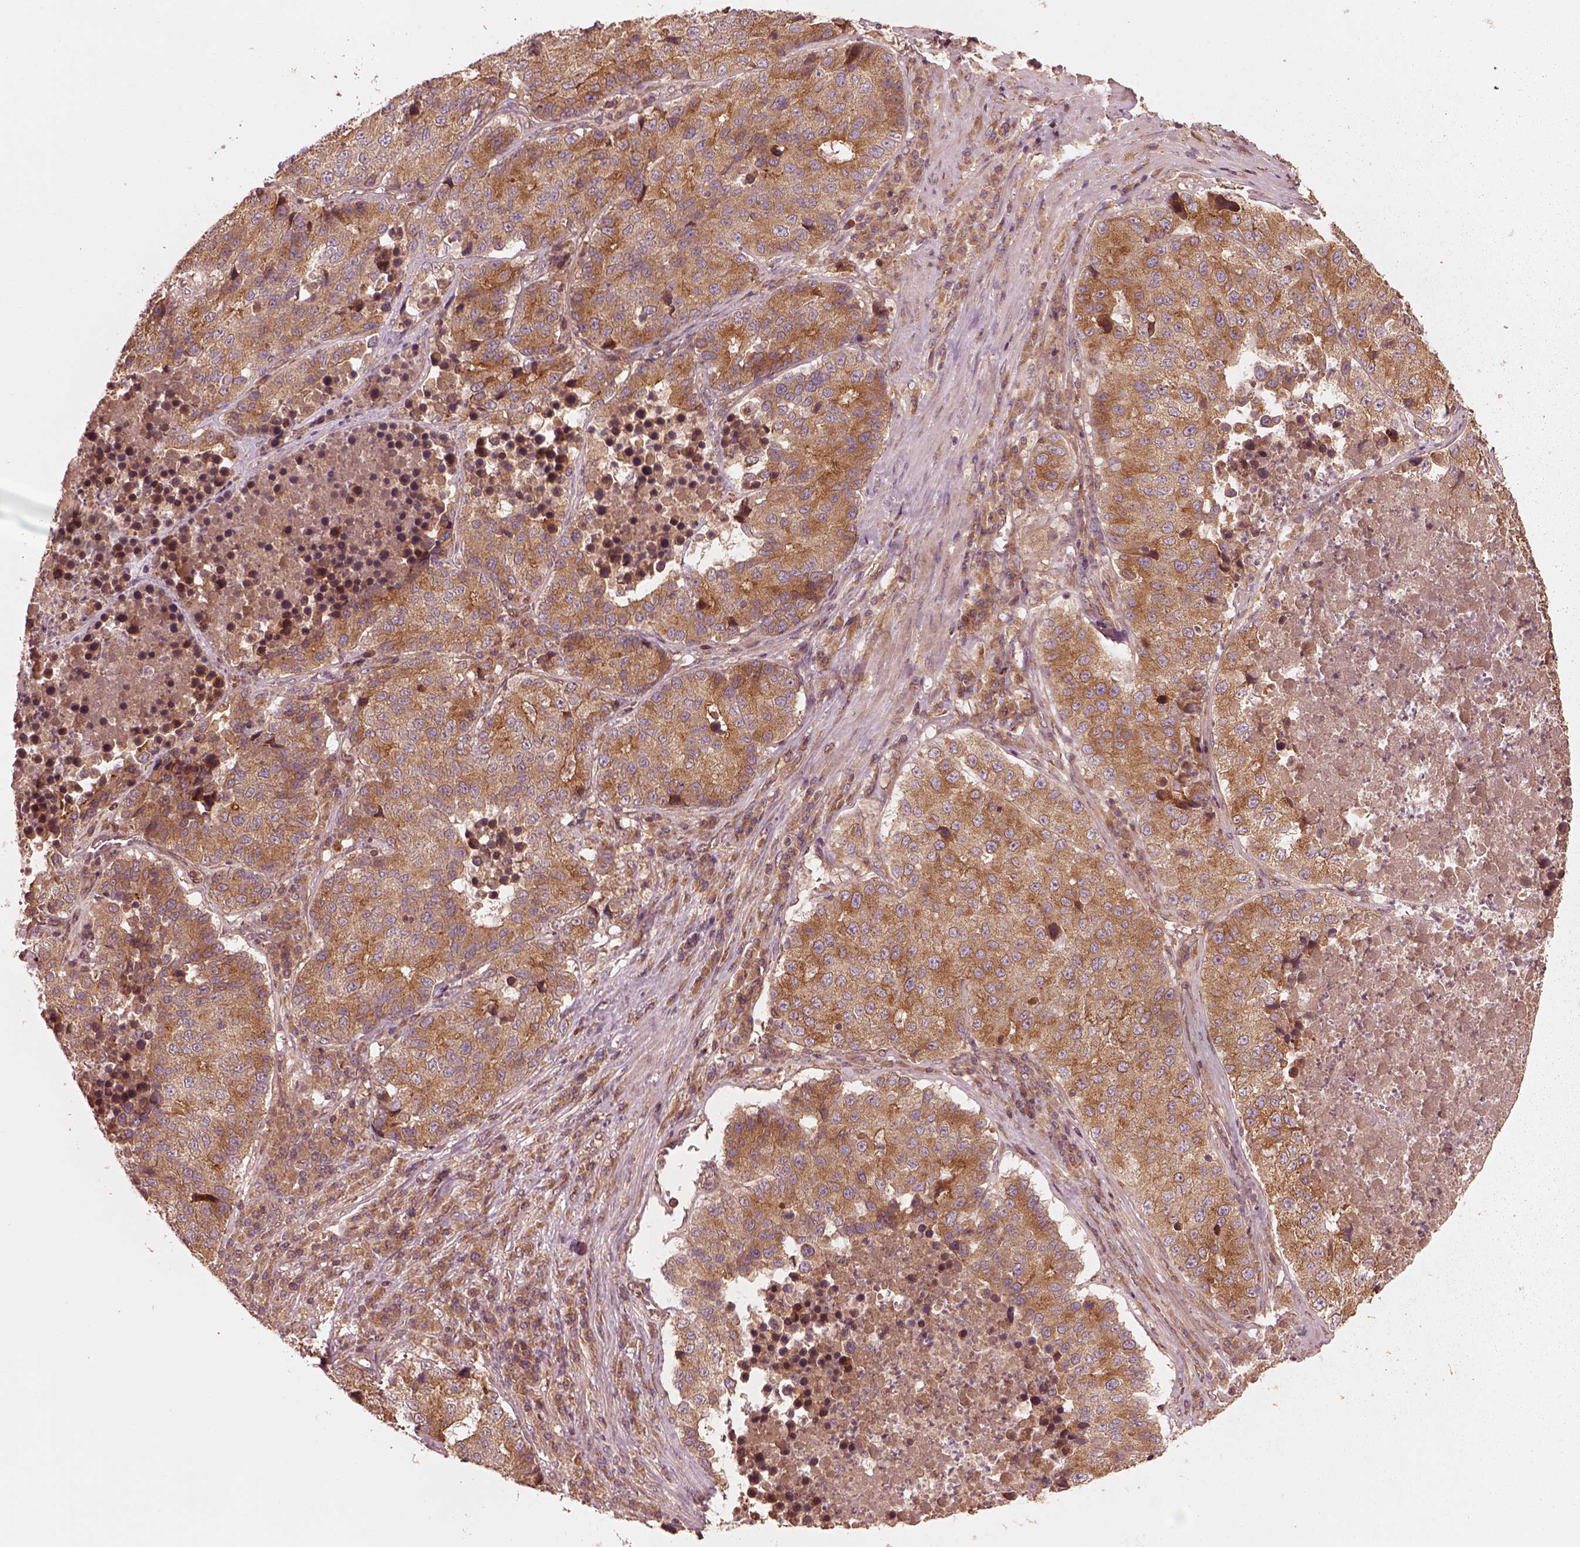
{"staining": {"intensity": "moderate", "quantity": ">75%", "location": "cytoplasmic/membranous"}, "tissue": "stomach cancer", "cell_type": "Tumor cells", "image_type": "cancer", "snomed": [{"axis": "morphology", "description": "Adenocarcinoma, NOS"}, {"axis": "topography", "description": "Stomach"}], "caption": "Immunohistochemistry (IHC) staining of adenocarcinoma (stomach), which exhibits medium levels of moderate cytoplasmic/membranous positivity in about >75% of tumor cells indicating moderate cytoplasmic/membranous protein expression. The staining was performed using DAB (brown) for protein detection and nuclei were counterstained in hematoxylin (blue).", "gene": "PIK3R2", "patient": {"sex": "male", "age": 71}}